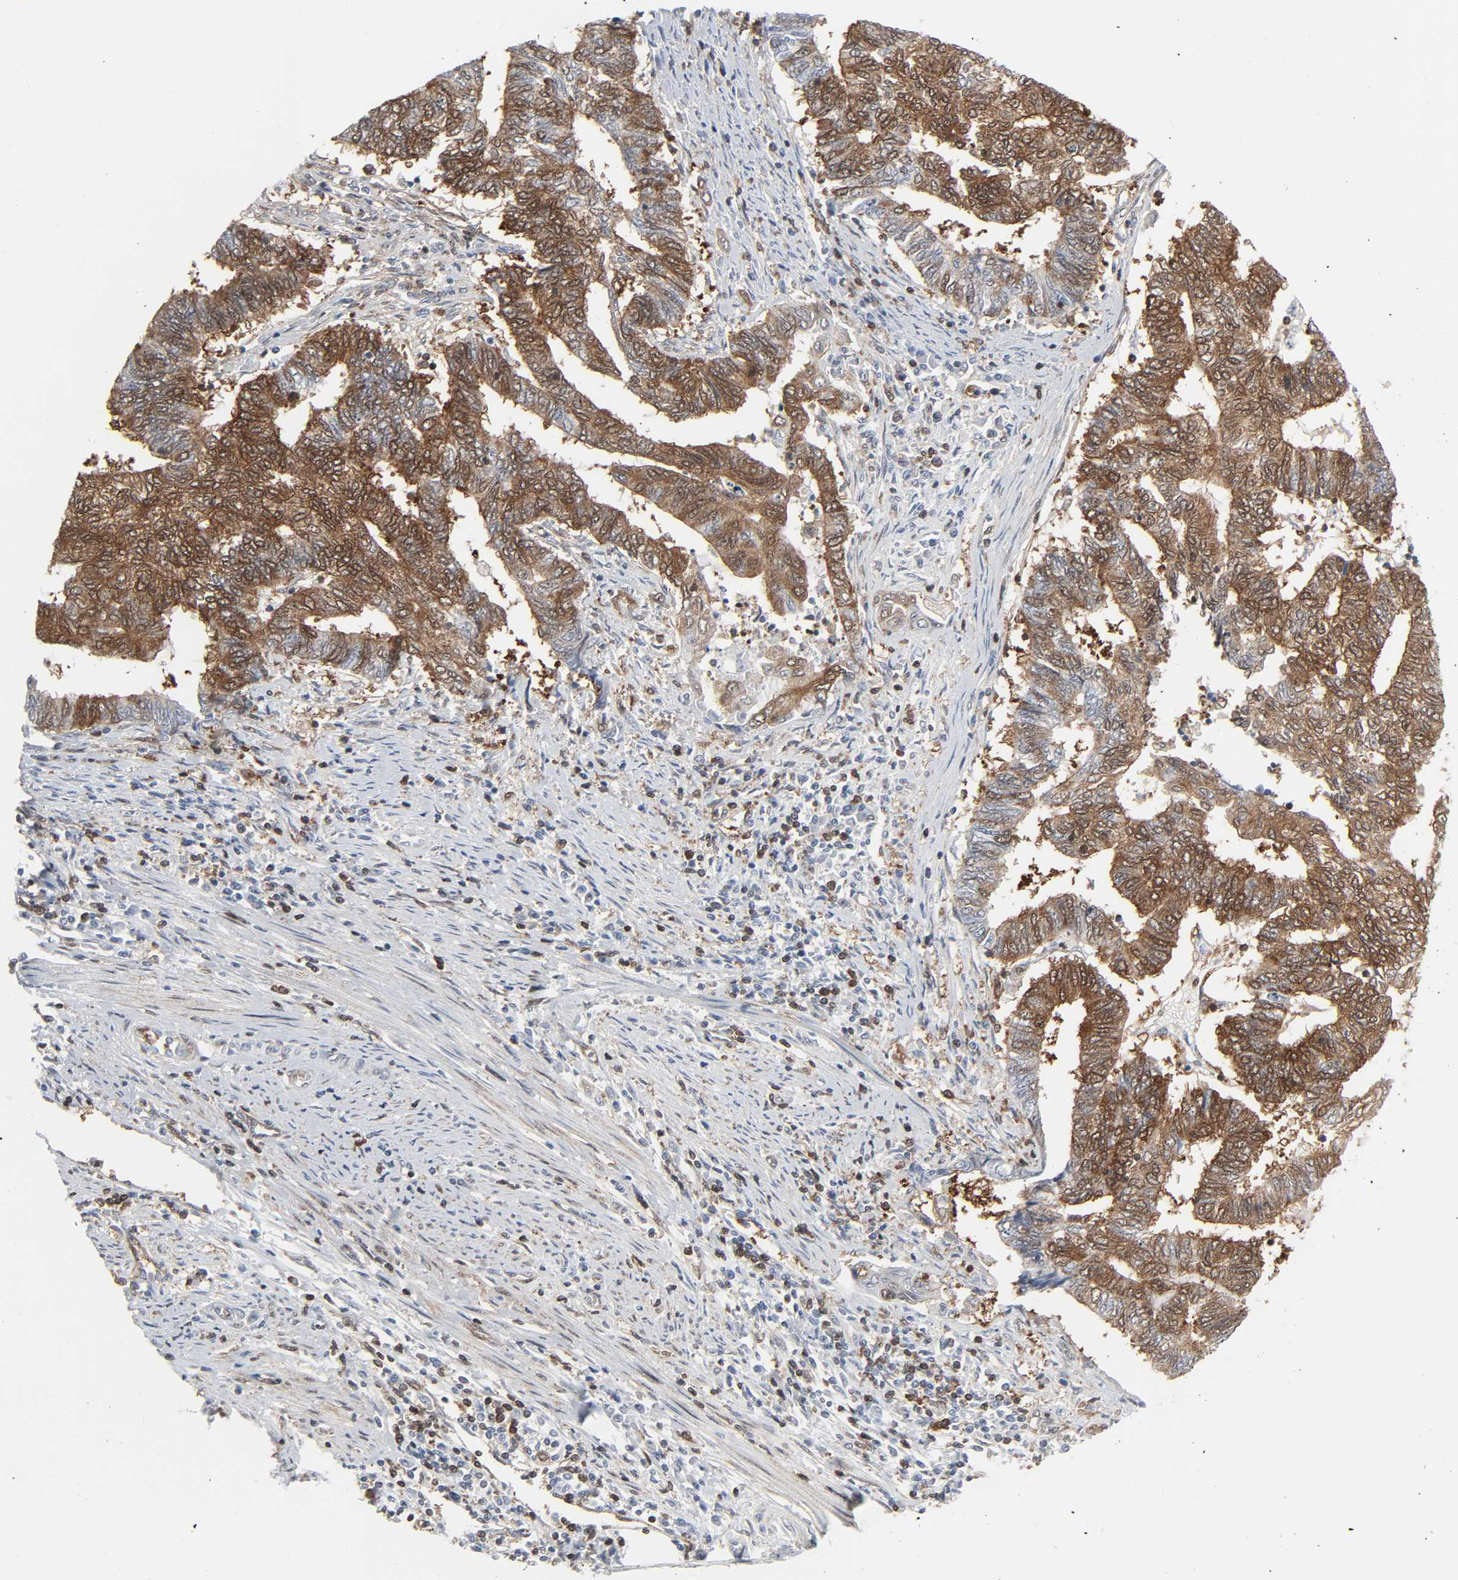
{"staining": {"intensity": "strong", "quantity": ">75%", "location": "cytoplasmic/membranous"}, "tissue": "endometrial cancer", "cell_type": "Tumor cells", "image_type": "cancer", "snomed": [{"axis": "morphology", "description": "Adenocarcinoma, NOS"}, {"axis": "topography", "description": "Uterus"}, {"axis": "topography", "description": "Endometrium"}], "caption": "DAB (3,3'-diaminobenzidine) immunohistochemical staining of human endometrial cancer reveals strong cytoplasmic/membranous protein expression in approximately >75% of tumor cells. The staining was performed using DAB (3,3'-diaminobenzidine) to visualize the protein expression in brown, while the nuclei were stained in blue with hematoxylin (Magnification: 20x).", "gene": "GSK3A", "patient": {"sex": "female", "age": 70}}